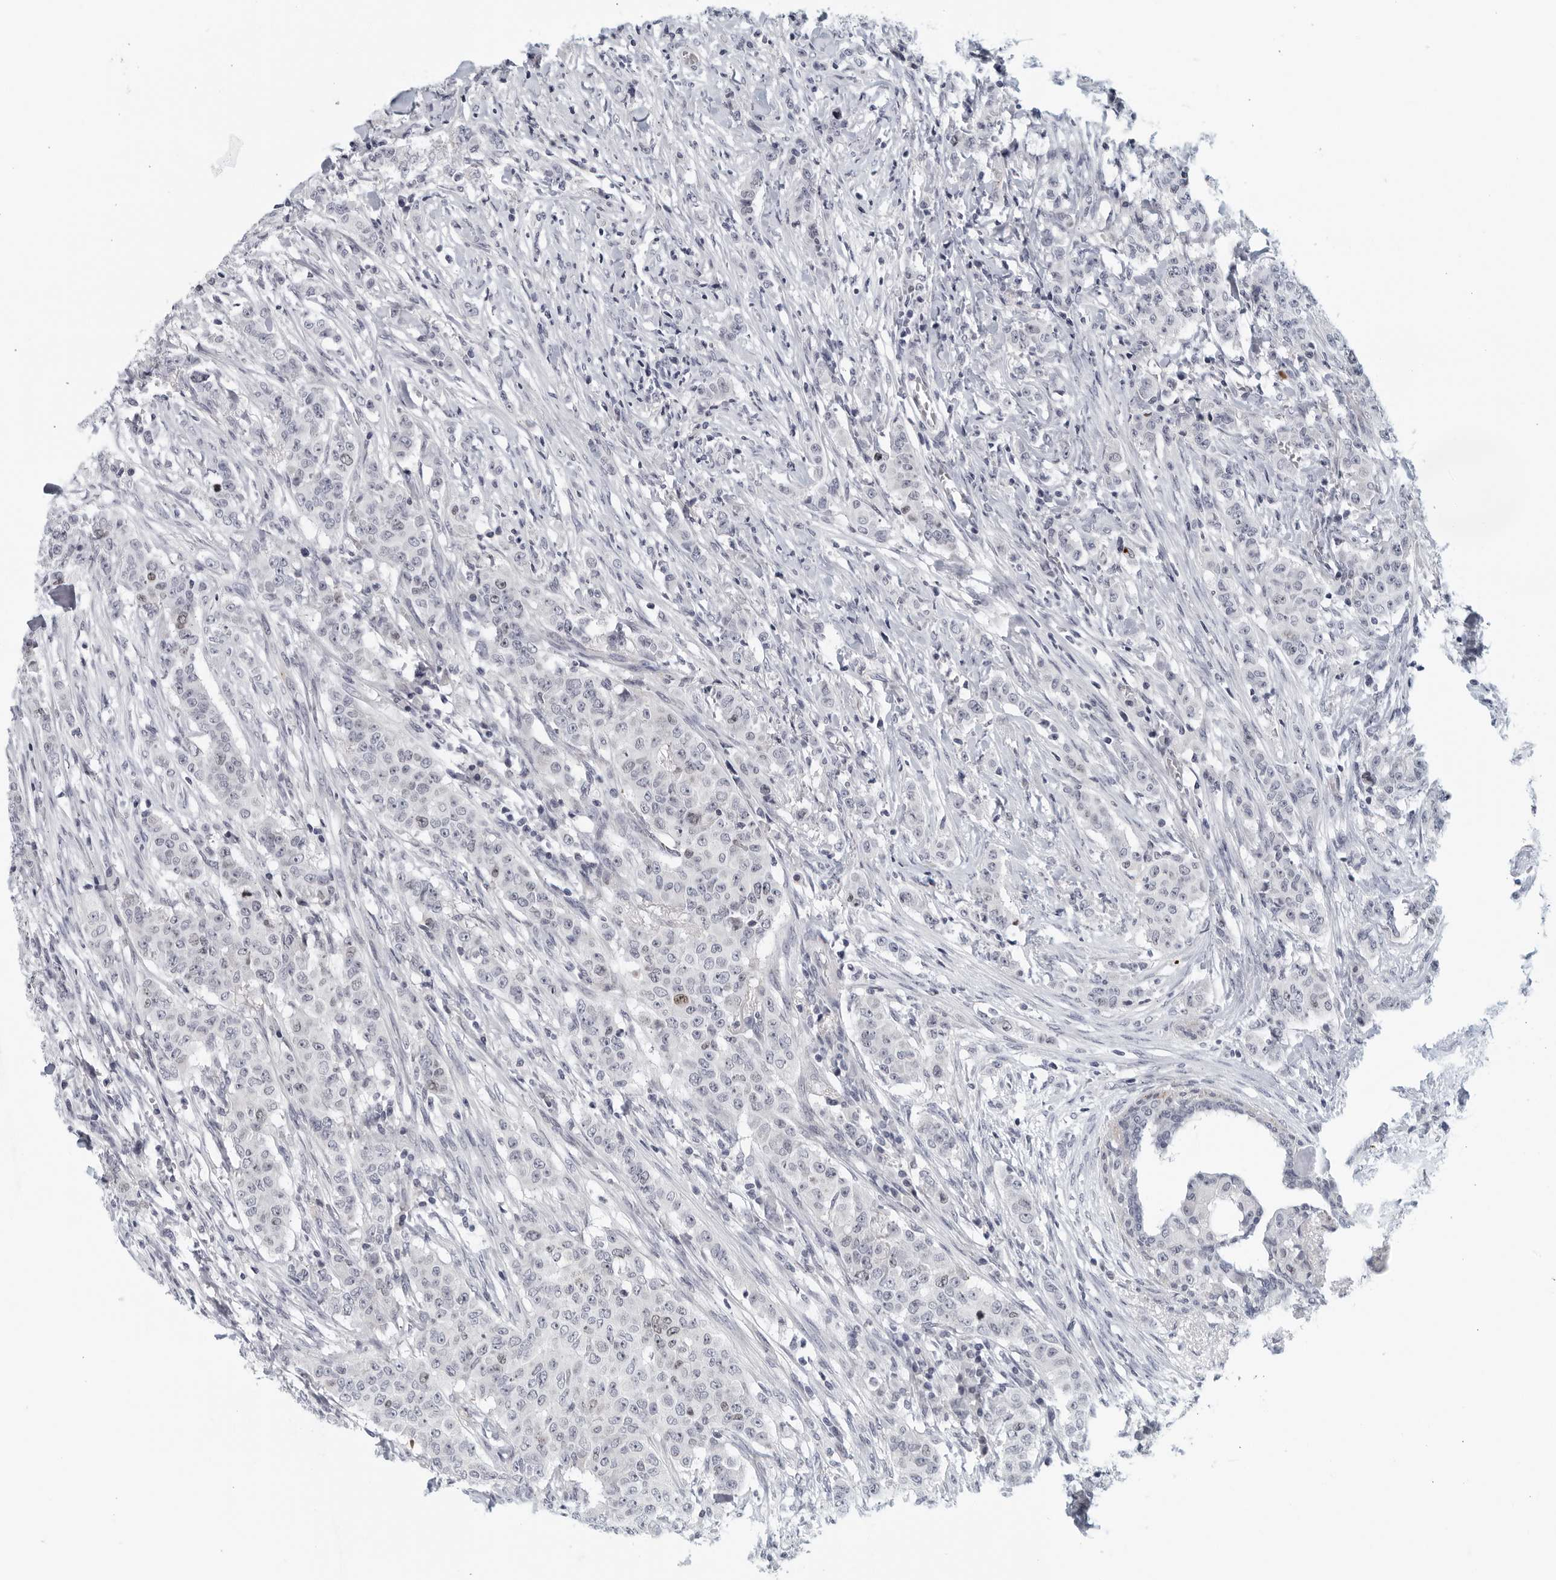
{"staining": {"intensity": "negative", "quantity": "none", "location": "none"}, "tissue": "breast cancer", "cell_type": "Tumor cells", "image_type": "cancer", "snomed": [{"axis": "morphology", "description": "Duct carcinoma"}, {"axis": "topography", "description": "Breast"}], "caption": "Breast cancer was stained to show a protein in brown. There is no significant positivity in tumor cells. (DAB (3,3'-diaminobenzidine) IHC visualized using brightfield microscopy, high magnification).", "gene": "MATN1", "patient": {"sex": "female", "age": 40}}